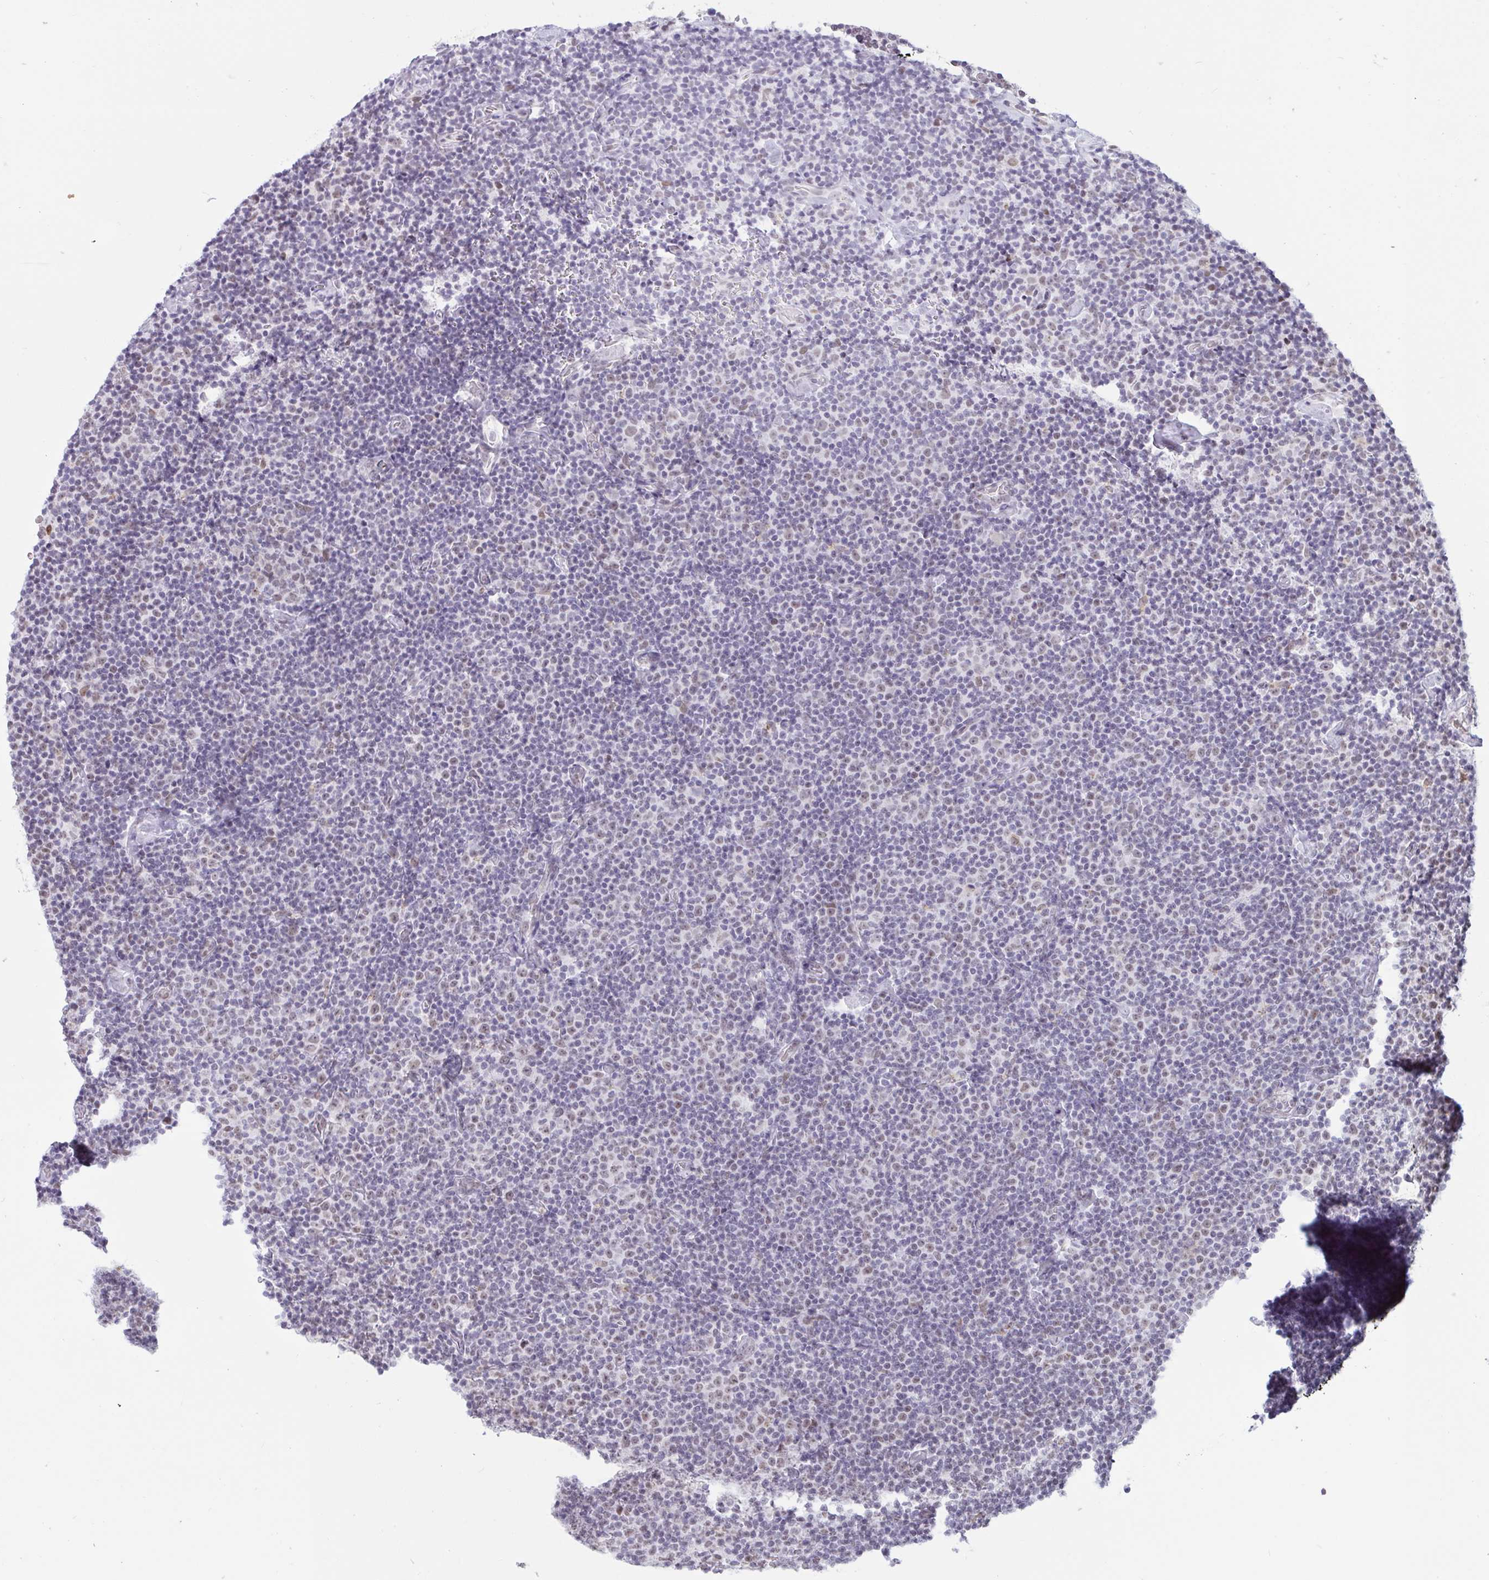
{"staining": {"intensity": "weak", "quantity": "25%-75%", "location": "nuclear"}, "tissue": "lymphoma", "cell_type": "Tumor cells", "image_type": "cancer", "snomed": [{"axis": "morphology", "description": "Malignant lymphoma, non-Hodgkin's type, Low grade"}, {"axis": "topography", "description": "Lymph node"}], "caption": "Protein staining reveals weak nuclear expression in about 25%-75% of tumor cells in lymphoma.", "gene": "CBFA2T2", "patient": {"sex": "male", "age": 81}}